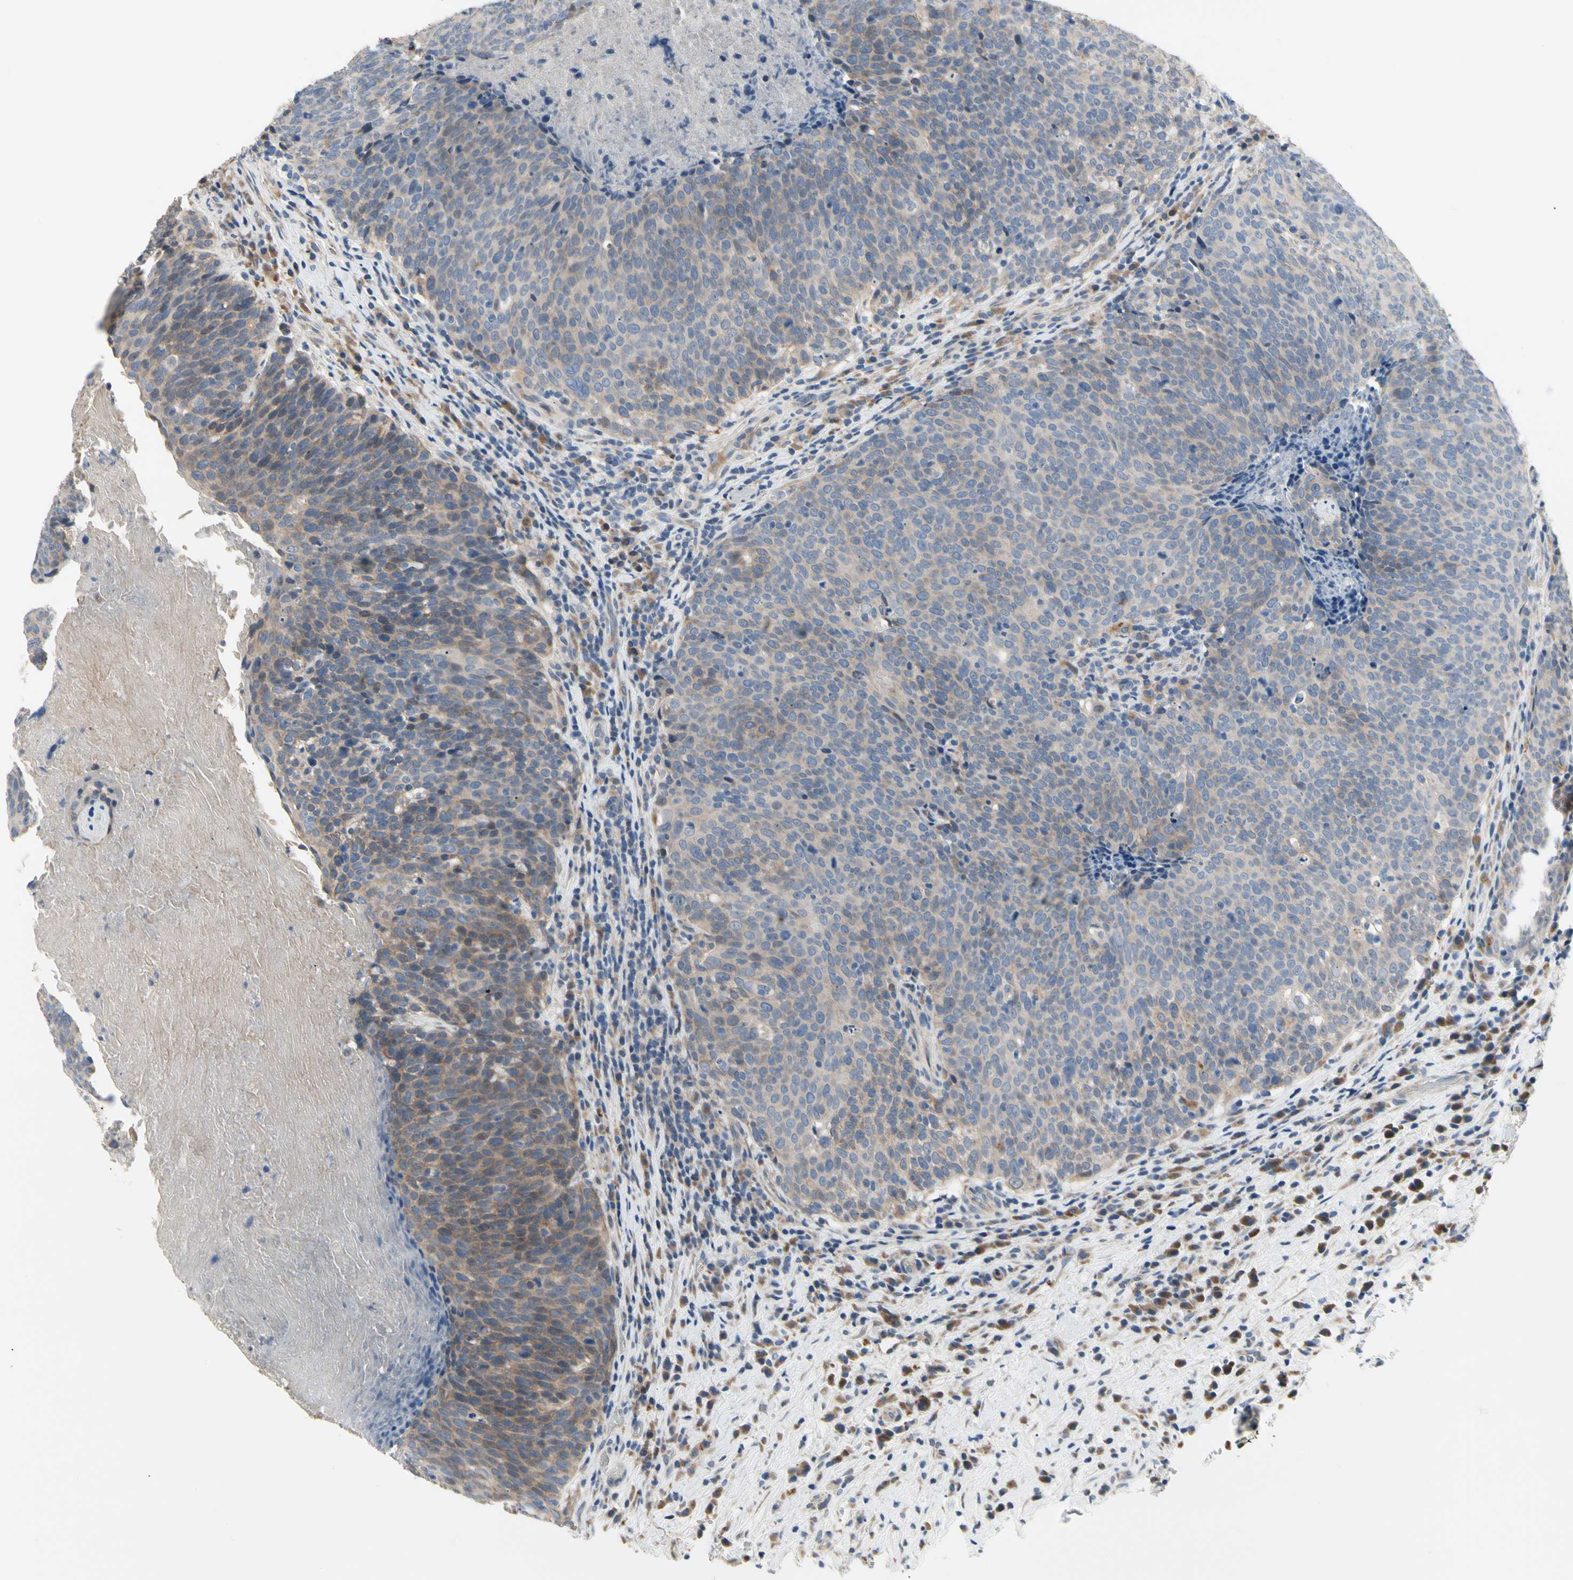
{"staining": {"intensity": "moderate", "quantity": "<25%", "location": "cytoplasmic/membranous"}, "tissue": "head and neck cancer", "cell_type": "Tumor cells", "image_type": "cancer", "snomed": [{"axis": "morphology", "description": "Squamous cell carcinoma, NOS"}, {"axis": "morphology", "description": "Squamous cell carcinoma, metastatic, NOS"}, {"axis": "topography", "description": "Lymph node"}, {"axis": "topography", "description": "Head-Neck"}], "caption": "Moderate cytoplasmic/membranous positivity is present in approximately <25% of tumor cells in head and neck cancer (metastatic squamous cell carcinoma).", "gene": "NFASC", "patient": {"sex": "male", "age": 62}}